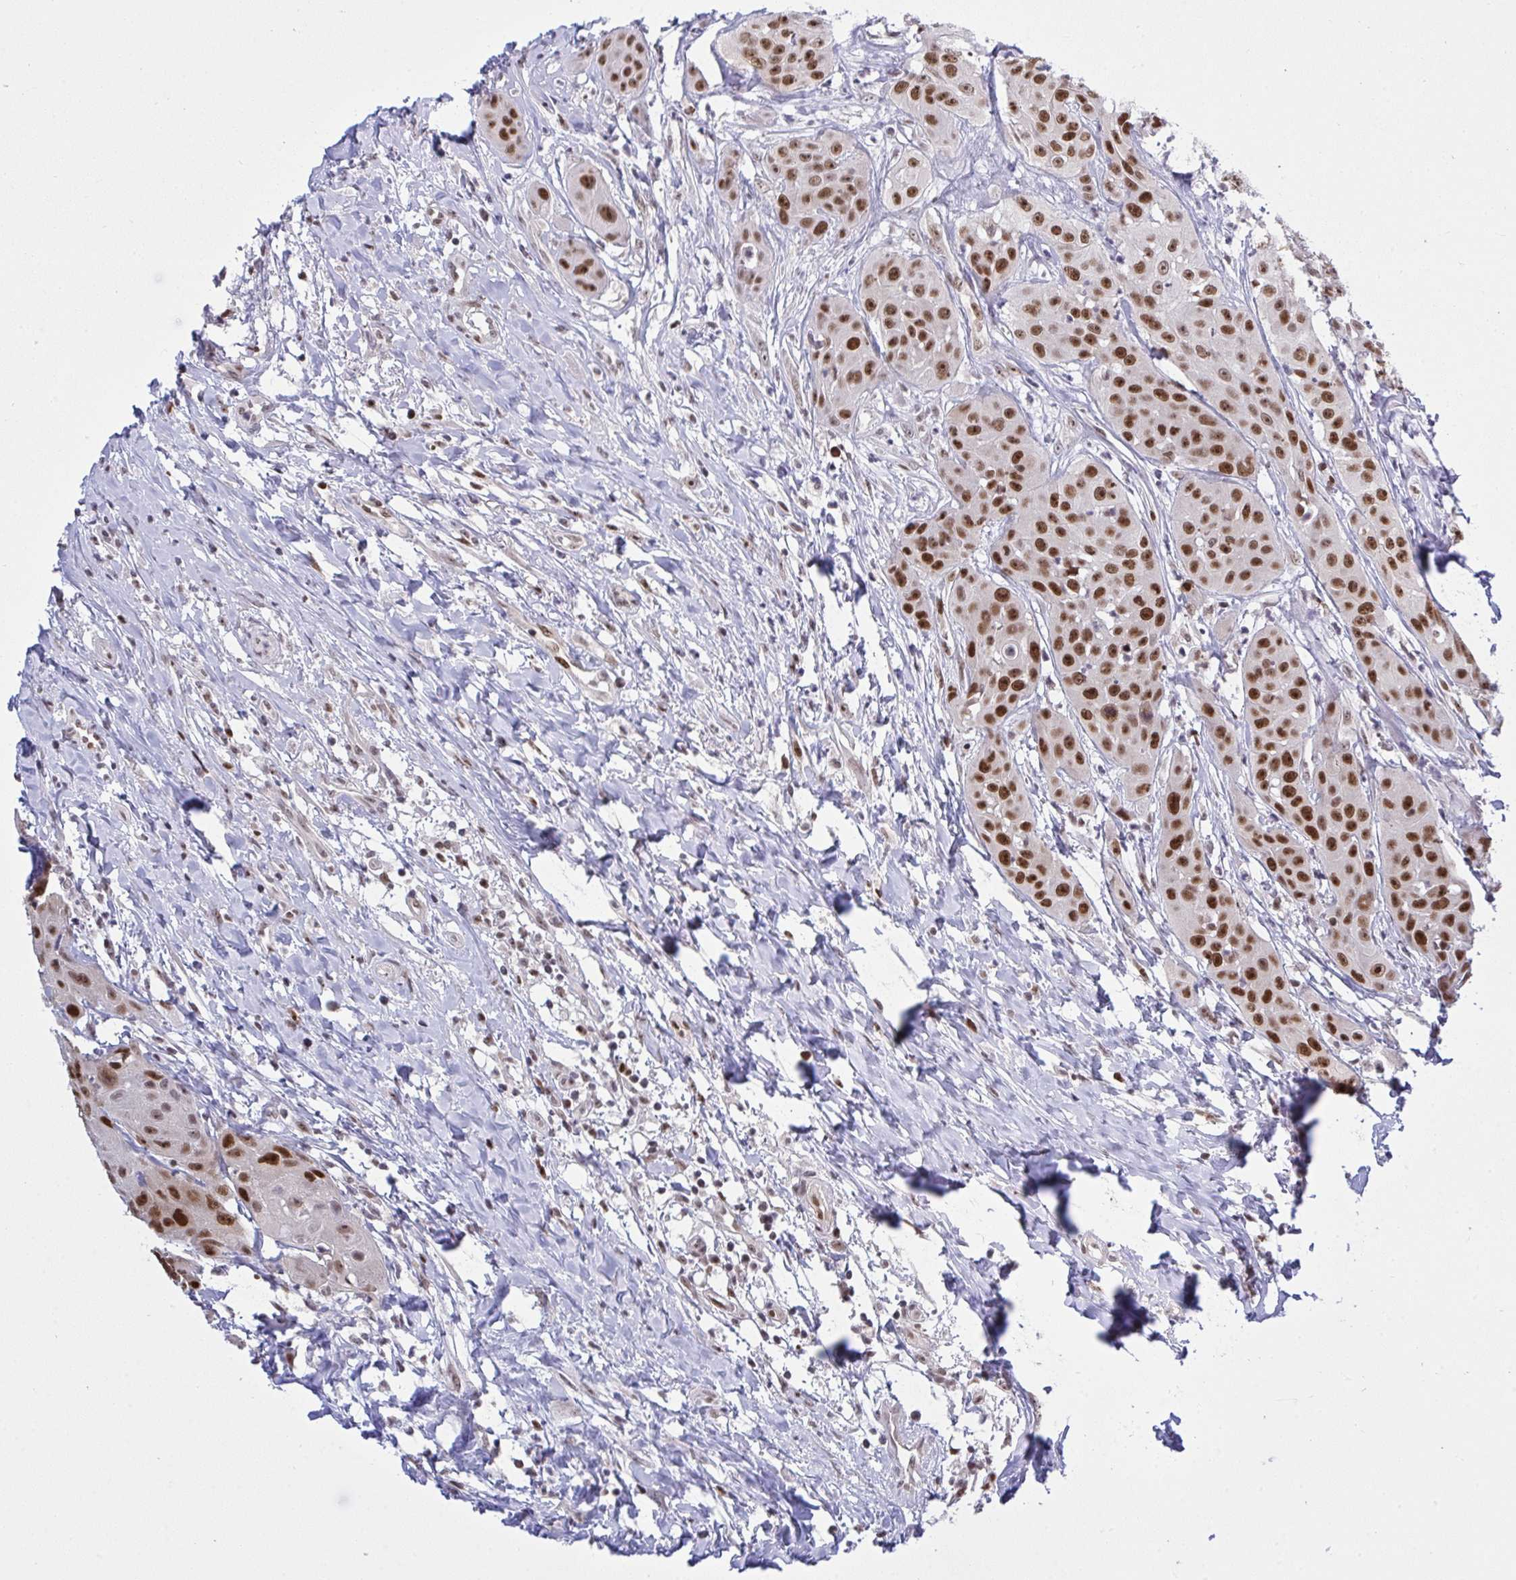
{"staining": {"intensity": "strong", "quantity": ">75%", "location": "nuclear"}, "tissue": "head and neck cancer", "cell_type": "Tumor cells", "image_type": "cancer", "snomed": [{"axis": "morphology", "description": "Squamous cell carcinoma, NOS"}, {"axis": "topography", "description": "Head-Neck"}], "caption": "The immunohistochemical stain shows strong nuclear staining in tumor cells of head and neck cancer (squamous cell carcinoma) tissue.", "gene": "RFC4", "patient": {"sex": "male", "age": 83}}